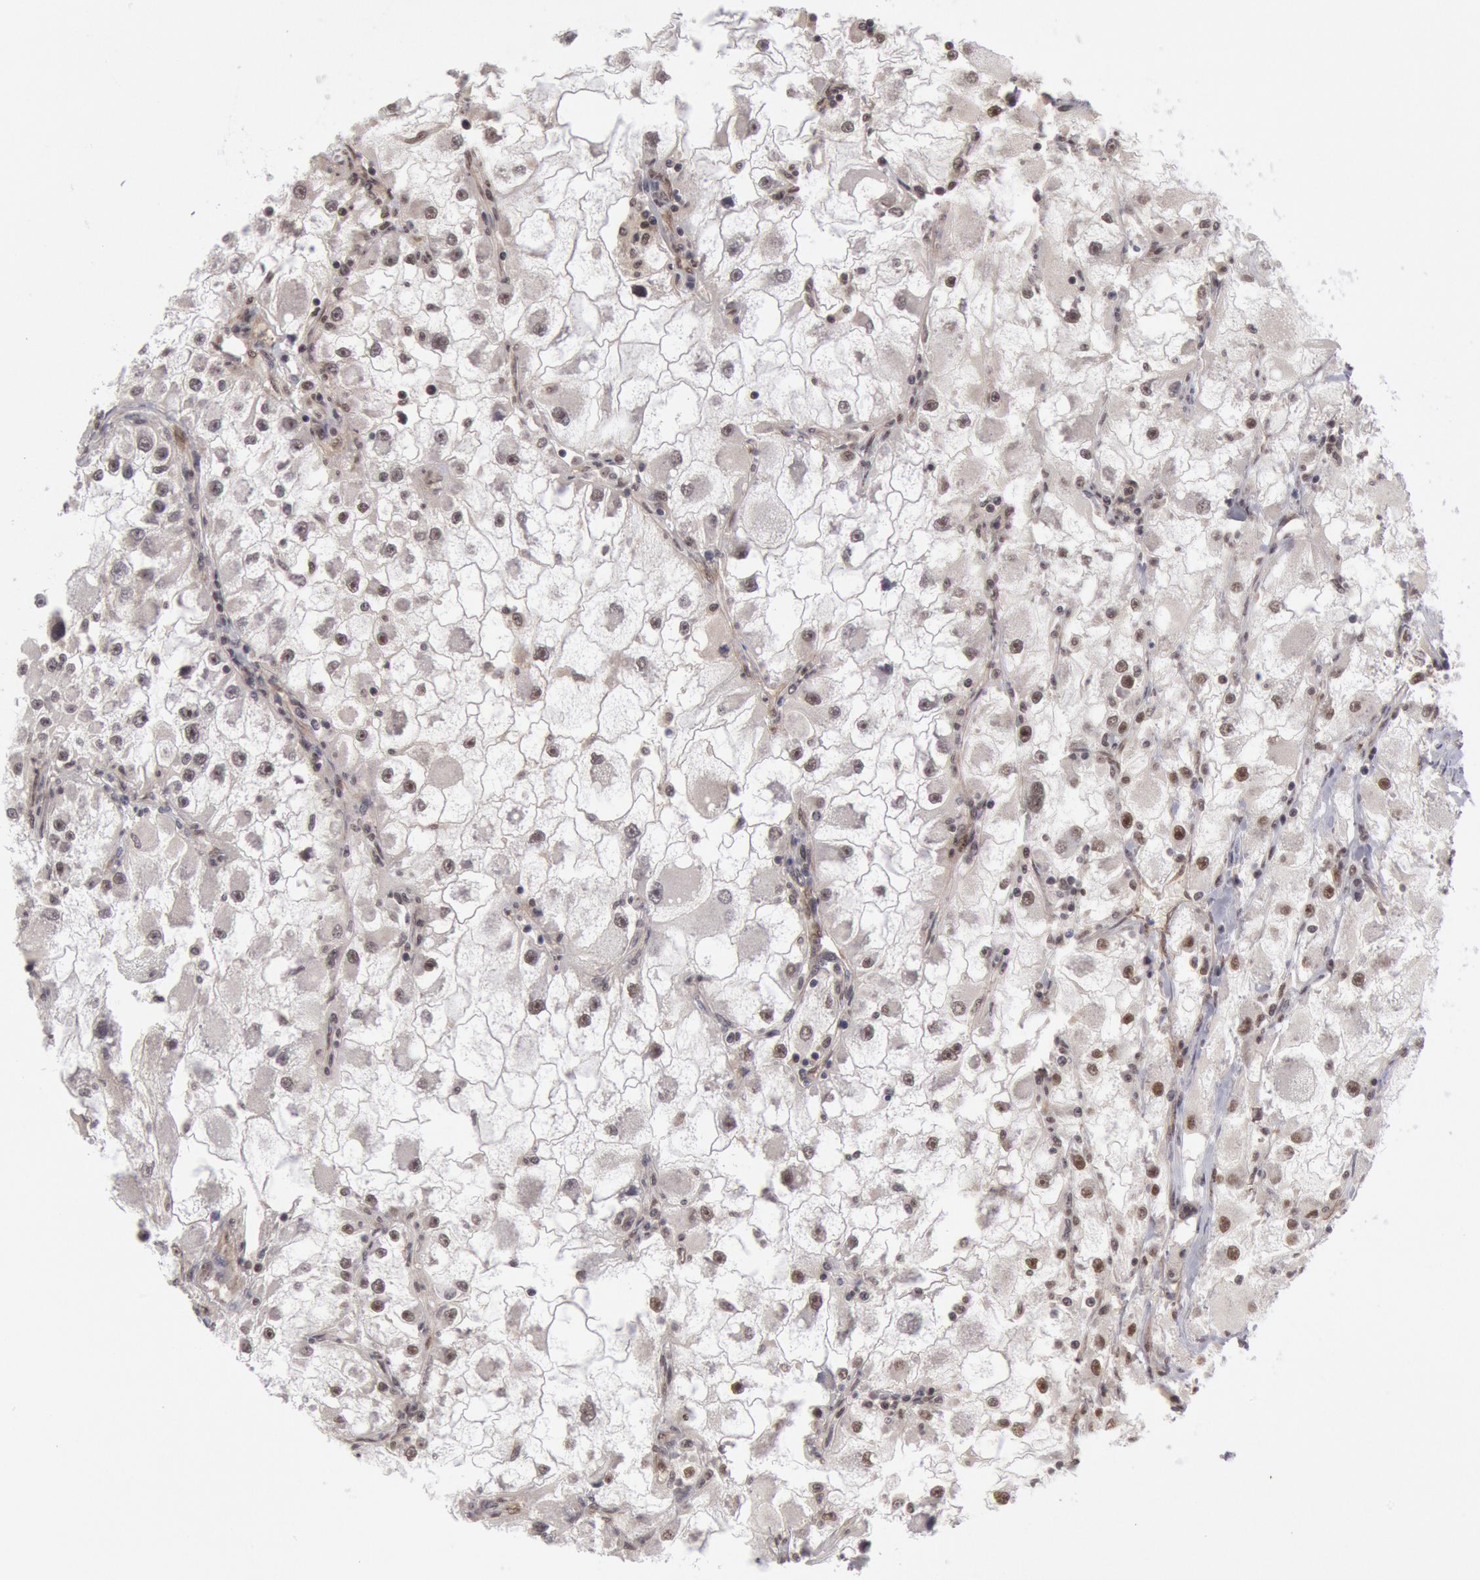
{"staining": {"intensity": "negative", "quantity": "none", "location": "none"}, "tissue": "renal cancer", "cell_type": "Tumor cells", "image_type": "cancer", "snomed": [{"axis": "morphology", "description": "Adenocarcinoma, NOS"}, {"axis": "topography", "description": "Kidney"}], "caption": "This histopathology image is of renal cancer (adenocarcinoma) stained with IHC to label a protein in brown with the nuclei are counter-stained blue. There is no staining in tumor cells.", "gene": "PPP4R3B", "patient": {"sex": "female", "age": 73}}